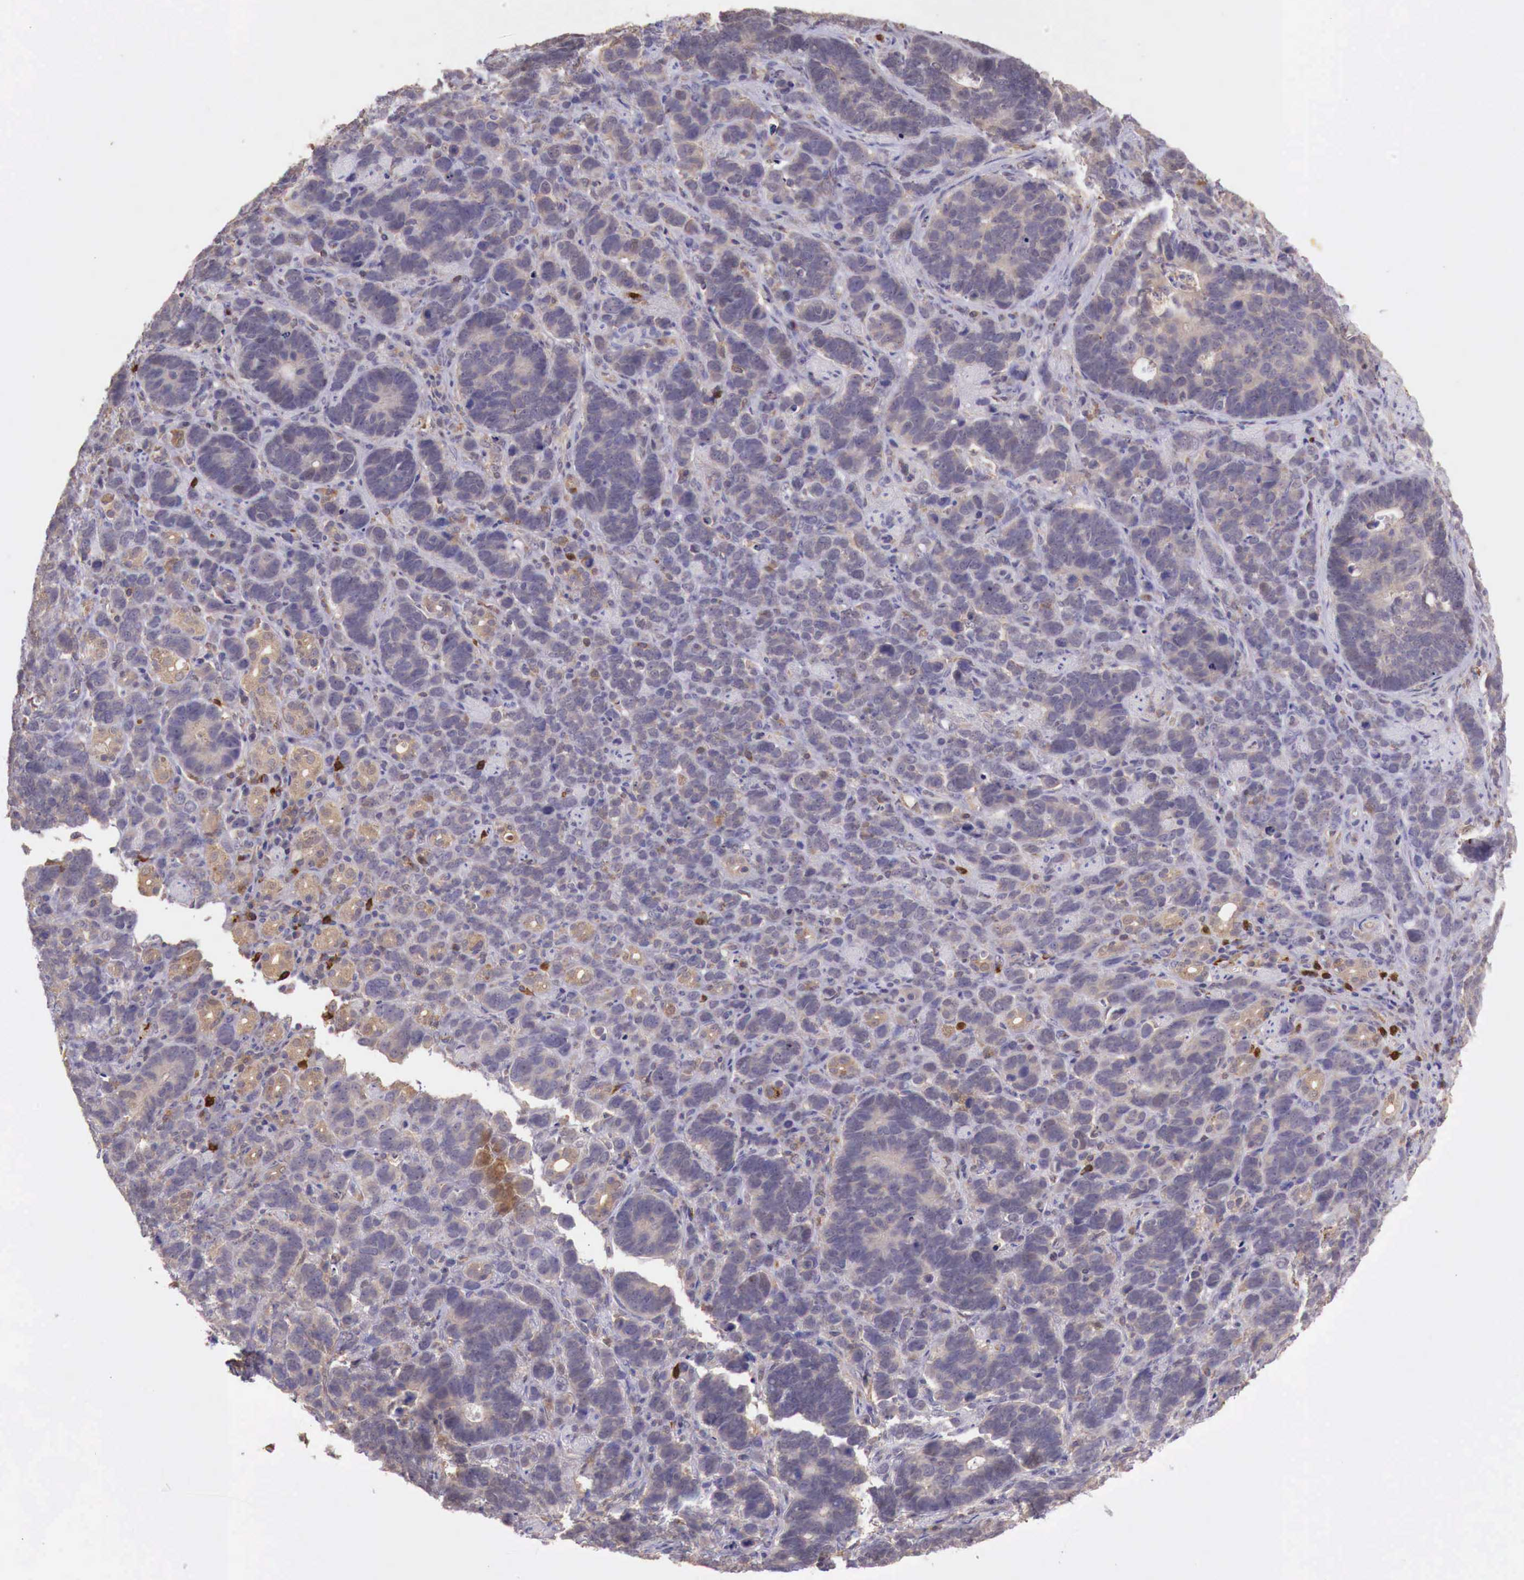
{"staining": {"intensity": "weak", "quantity": "<25%", "location": "cytoplasmic/membranous"}, "tissue": "stomach cancer", "cell_type": "Tumor cells", "image_type": "cancer", "snomed": [{"axis": "morphology", "description": "Adenocarcinoma, NOS"}, {"axis": "topography", "description": "Stomach, upper"}], "caption": "Human stomach adenocarcinoma stained for a protein using IHC reveals no staining in tumor cells.", "gene": "GAB2", "patient": {"sex": "male", "age": 71}}